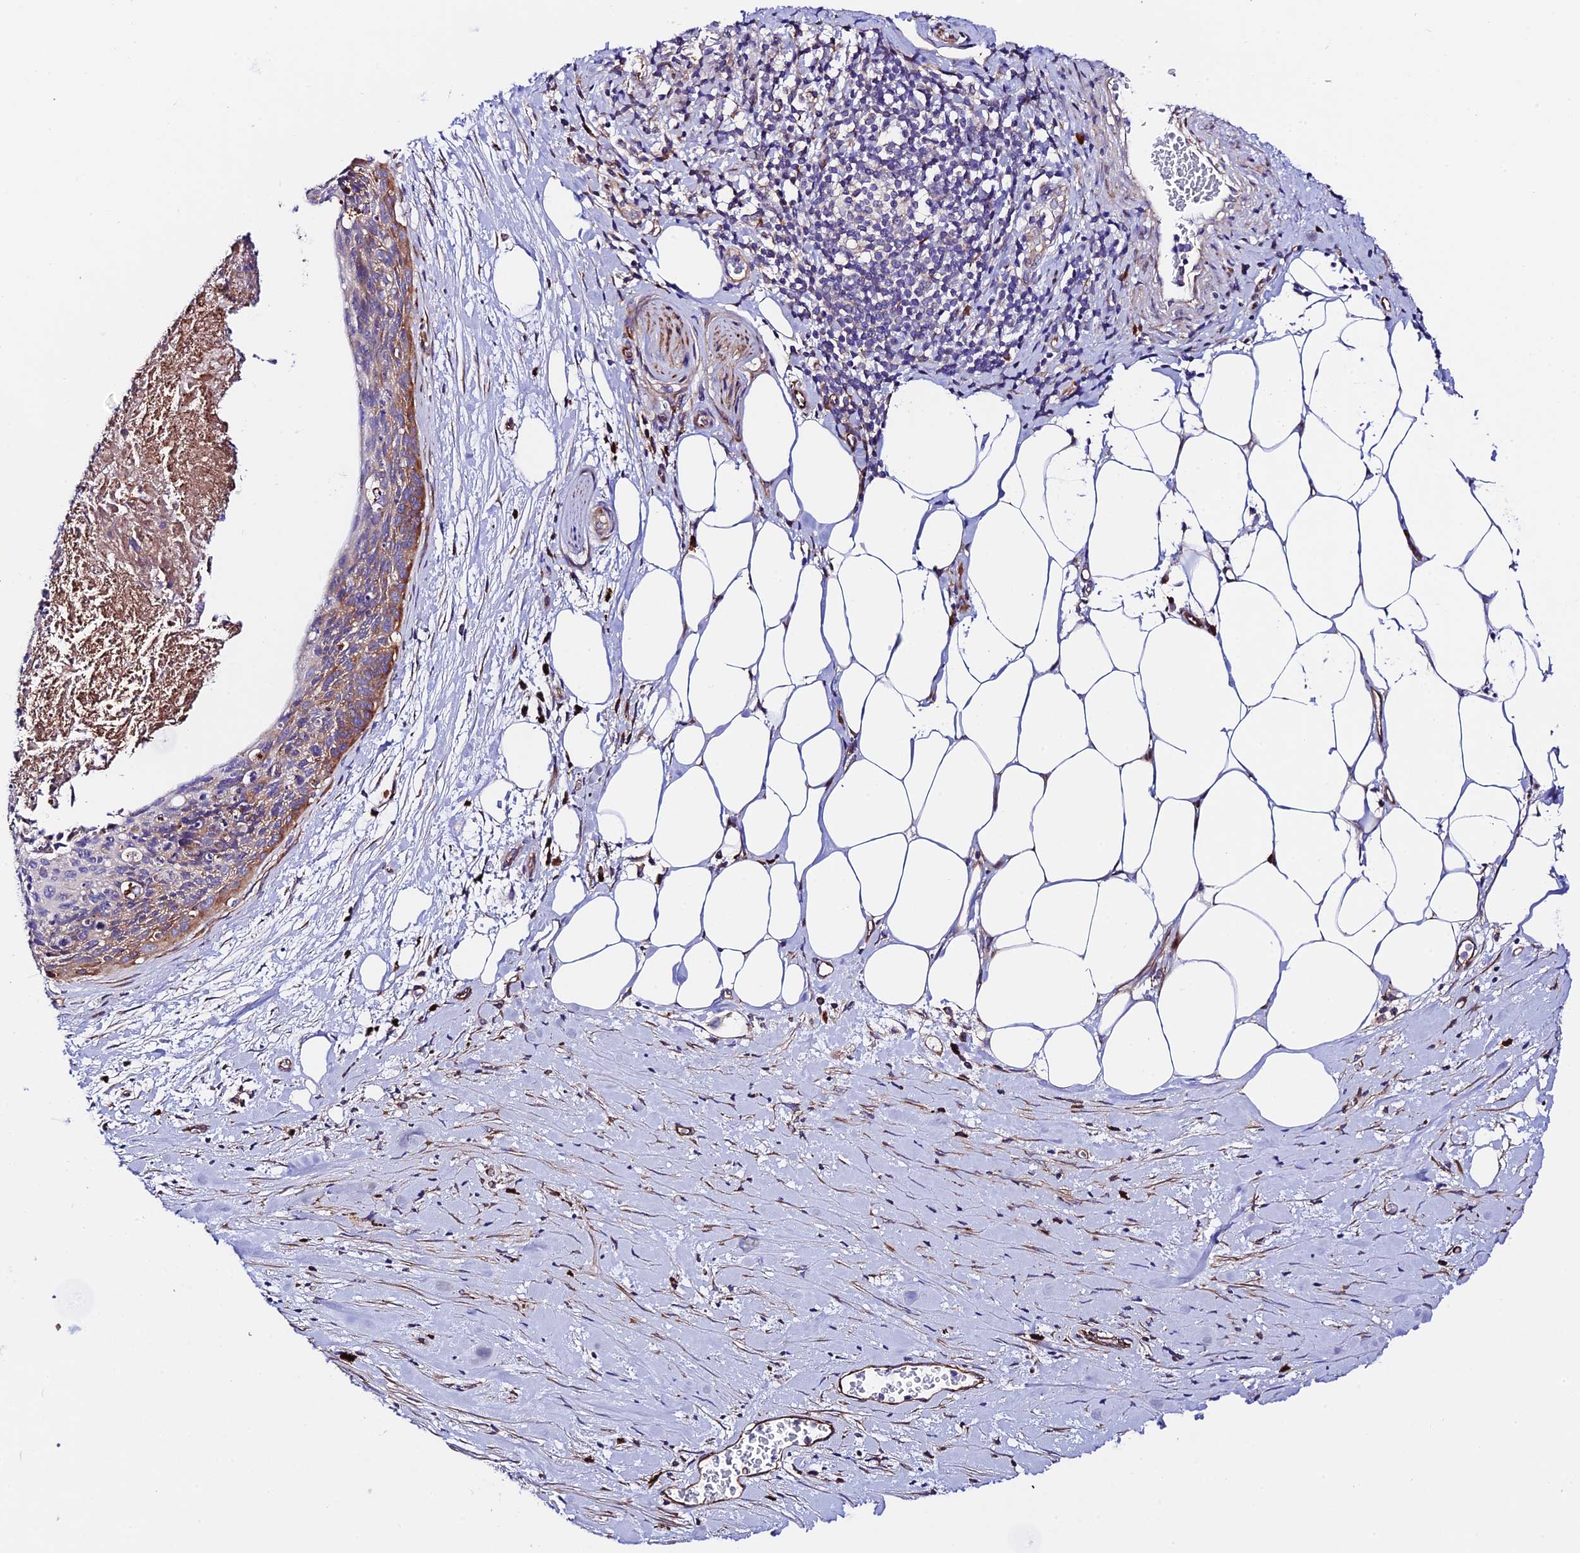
{"staining": {"intensity": "moderate", "quantity": "<25%", "location": "cytoplasmic/membranous"}, "tissue": "cervical cancer", "cell_type": "Tumor cells", "image_type": "cancer", "snomed": [{"axis": "morphology", "description": "Squamous cell carcinoma, NOS"}, {"axis": "topography", "description": "Cervix"}], "caption": "Immunohistochemistry (DAB) staining of squamous cell carcinoma (cervical) exhibits moderate cytoplasmic/membranous protein expression in about <25% of tumor cells. (brown staining indicates protein expression, while blue staining denotes nuclei).", "gene": "VPS13C", "patient": {"sex": "female", "age": 55}}